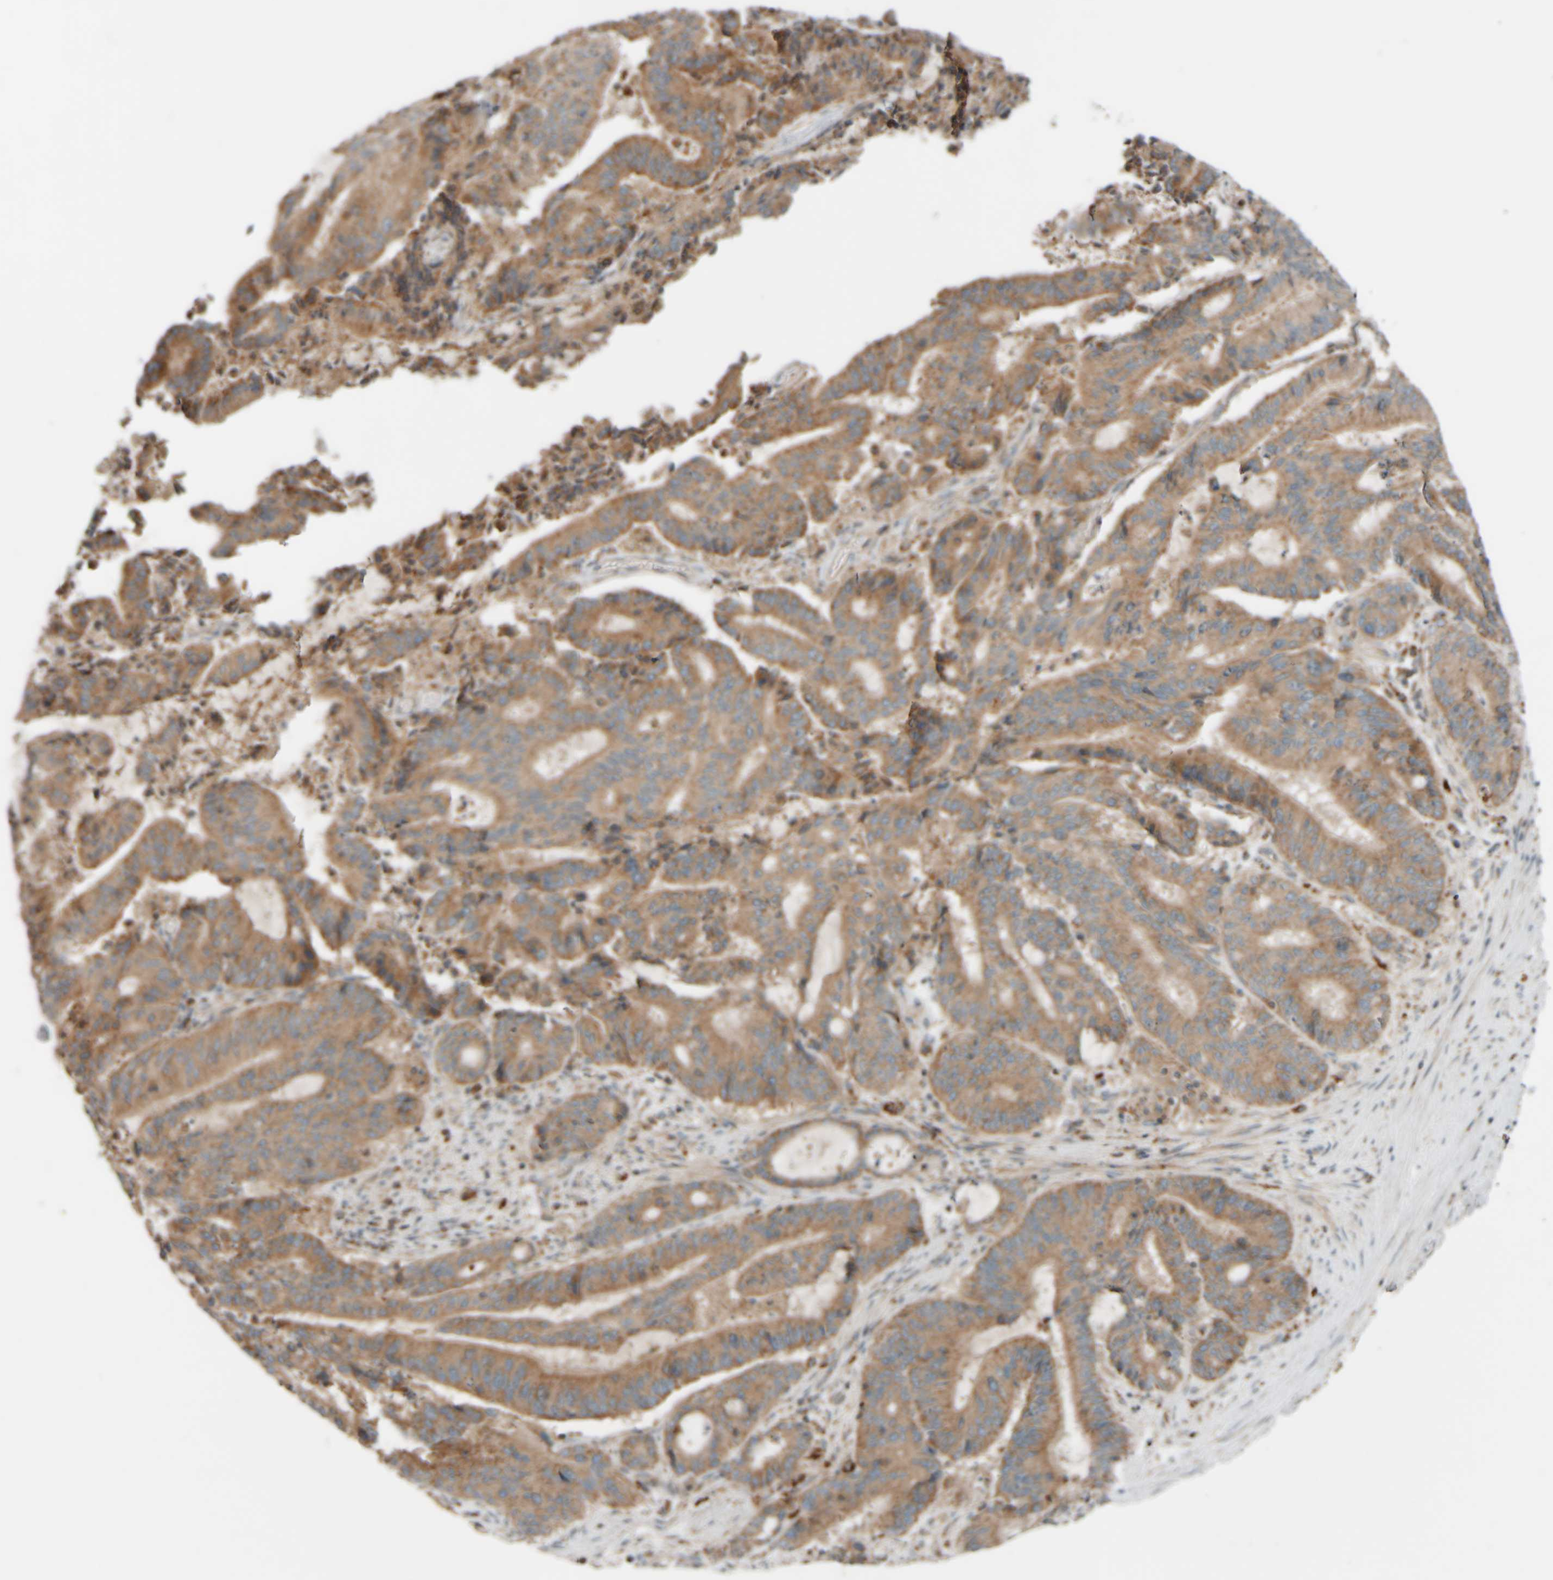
{"staining": {"intensity": "moderate", "quantity": ">75%", "location": "cytoplasmic/membranous"}, "tissue": "liver cancer", "cell_type": "Tumor cells", "image_type": "cancer", "snomed": [{"axis": "morphology", "description": "Normal tissue, NOS"}, {"axis": "morphology", "description": "Cholangiocarcinoma"}, {"axis": "topography", "description": "Liver"}, {"axis": "topography", "description": "Peripheral nerve tissue"}], "caption": "Cholangiocarcinoma (liver) stained for a protein (brown) shows moderate cytoplasmic/membranous positive positivity in about >75% of tumor cells.", "gene": "SPAG5", "patient": {"sex": "female", "age": 73}}